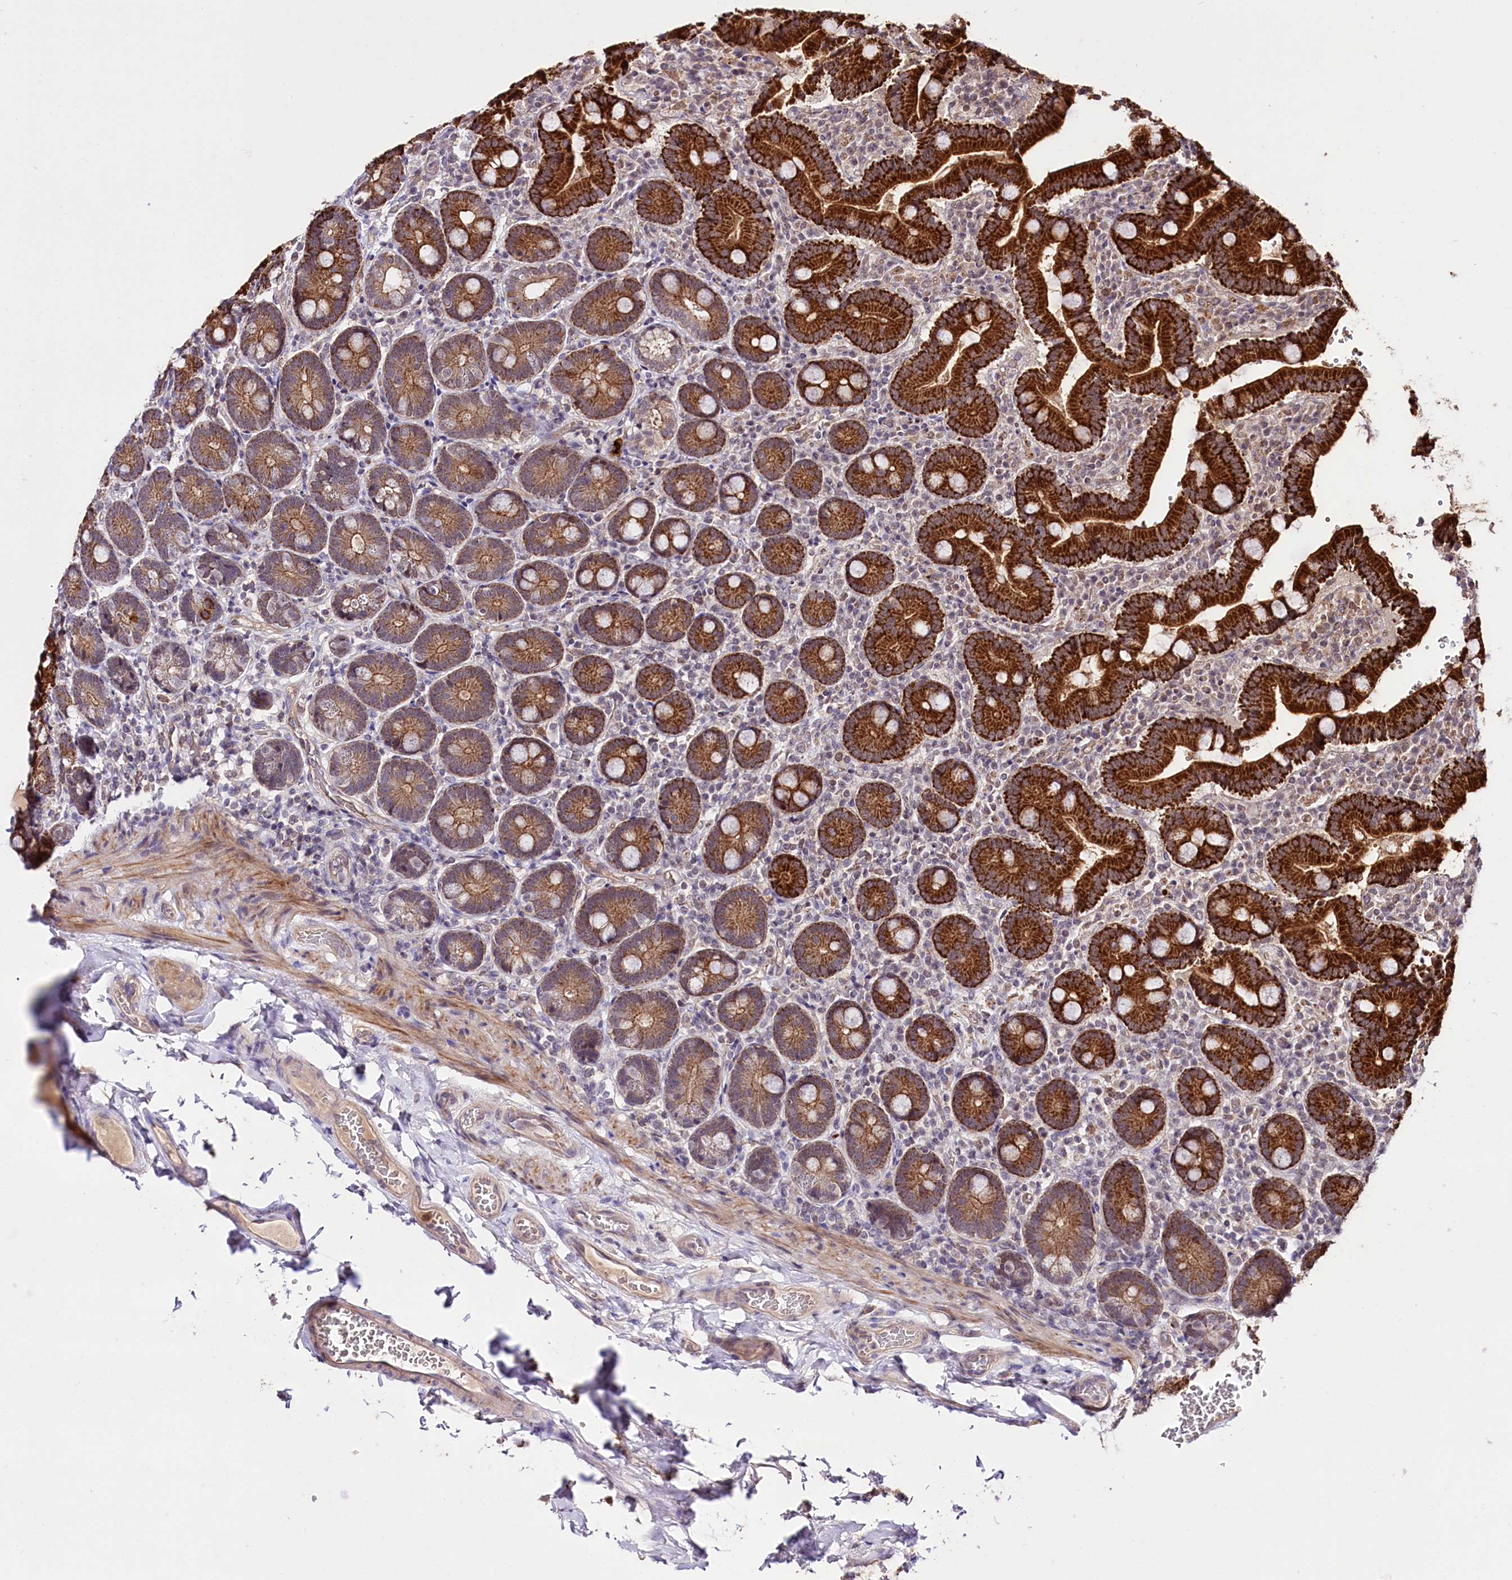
{"staining": {"intensity": "strong", "quantity": ">75%", "location": "cytoplasmic/membranous"}, "tissue": "duodenum", "cell_type": "Glandular cells", "image_type": "normal", "snomed": [{"axis": "morphology", "description": "Normal tissue, NOS"}, {"axis": "topography", "description": "Duodenum"}], "caption": "Benign duodenum reveals strong cytoplasmic/membranous expression in about >75% of glandular cells (Brightfield microscopy of DAB IHC at high magnification)..", "gene": "TAFAZZIN", "patient": {"sex": "female", "age": 62}}